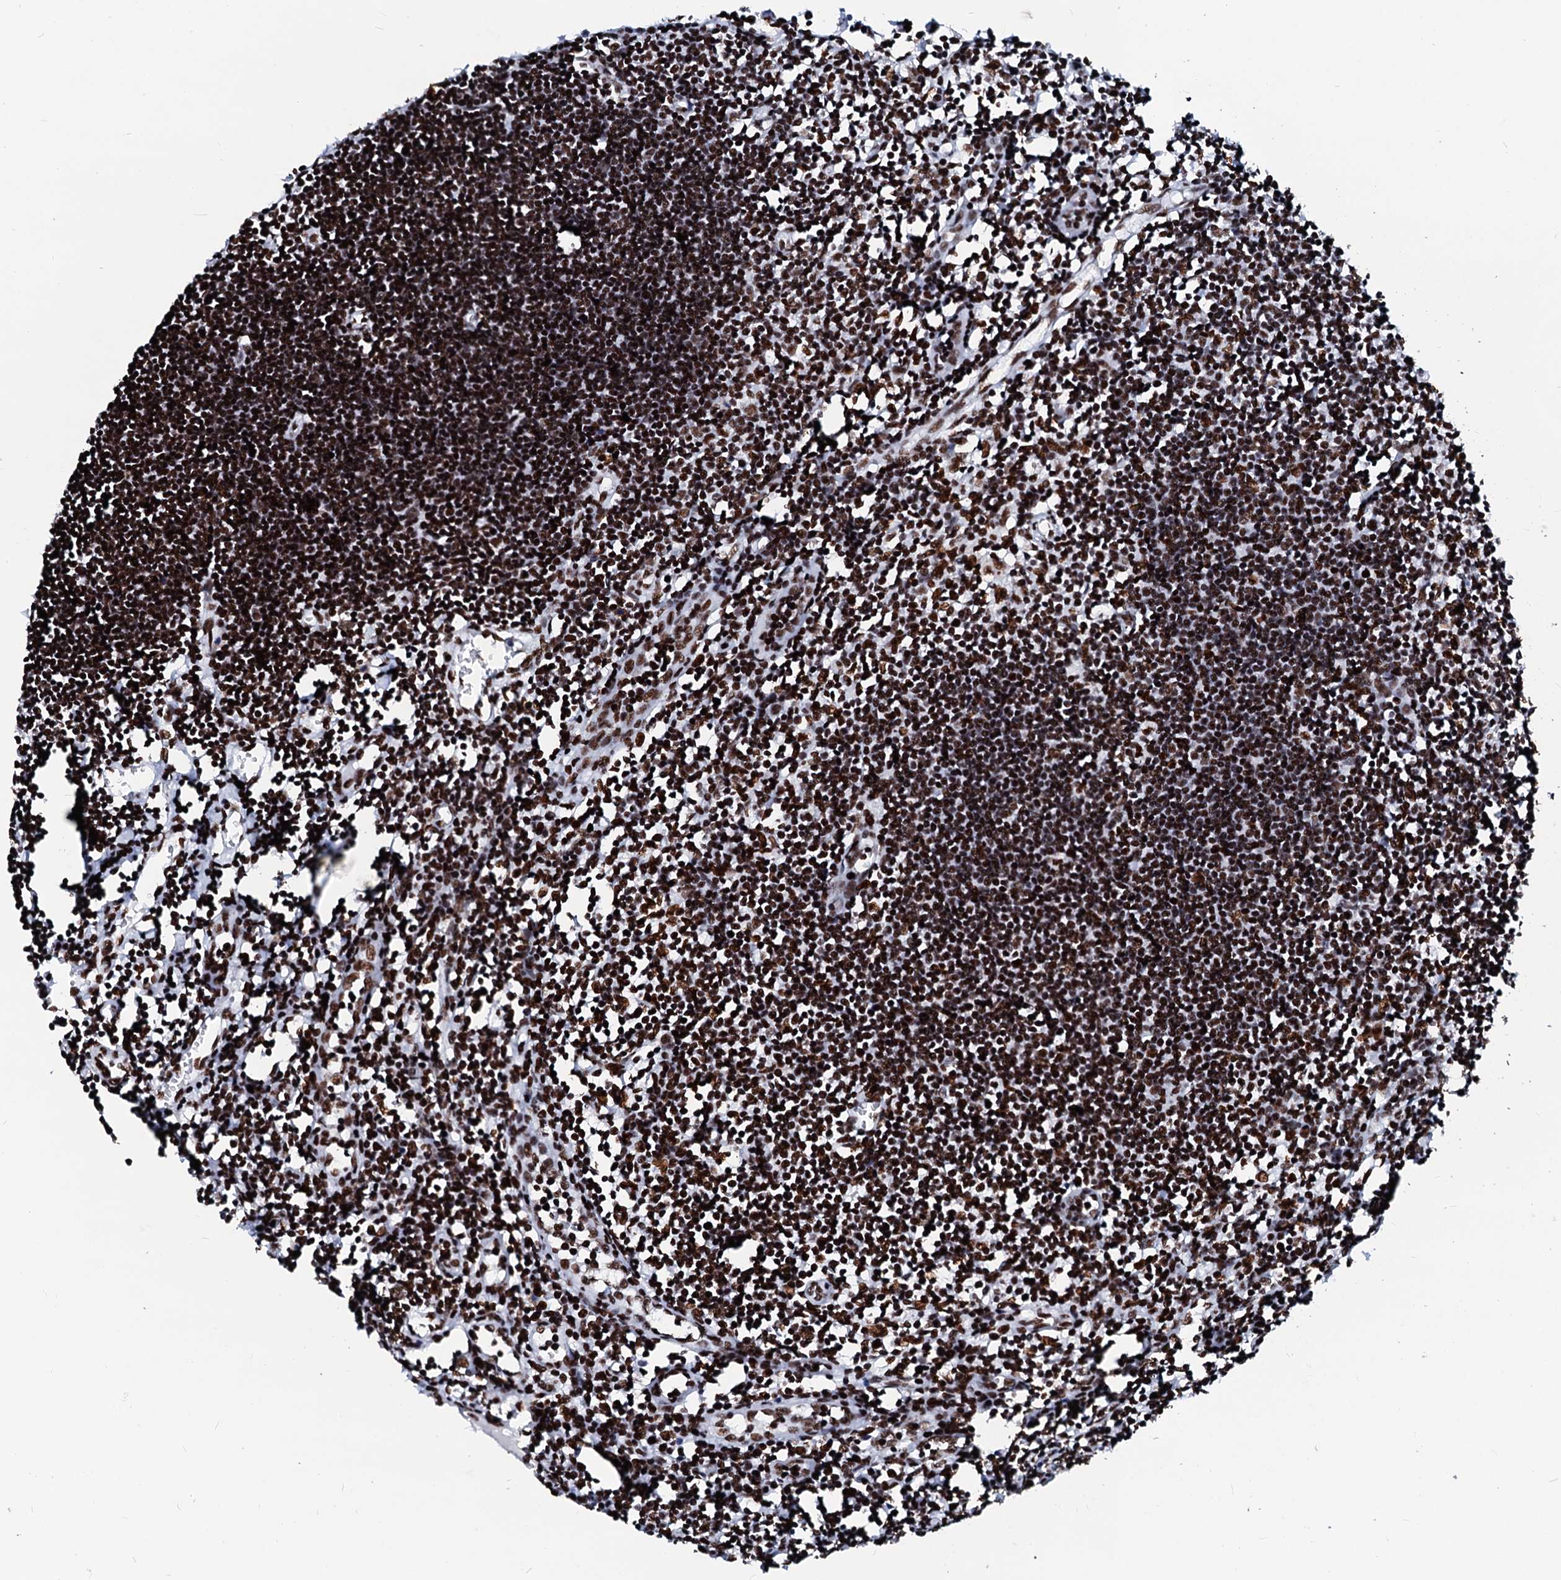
{"staining": {"intensity": "strong", "quantity": ">75%", "location": "nuclear"}, "tissue": "lymph node", "cell_type": "Germinal center cells", "image_type": "normal", "snomed": [{"axis": "morphology", "description": "Normal tissue, NOS"}, {"axis": "morphology", "description": "Malignant melanoma, Metastatic site"}, {"axis": "topography", "description": "Lymph node"}], "caption": "Immunohistochemical staining of unremarkable human lymph node exhibits high levels of strong nuclear expression in approximately >75% of germinal center cells.", "gene": "RALY", "patient": {"sex": "male", "age": 41}}